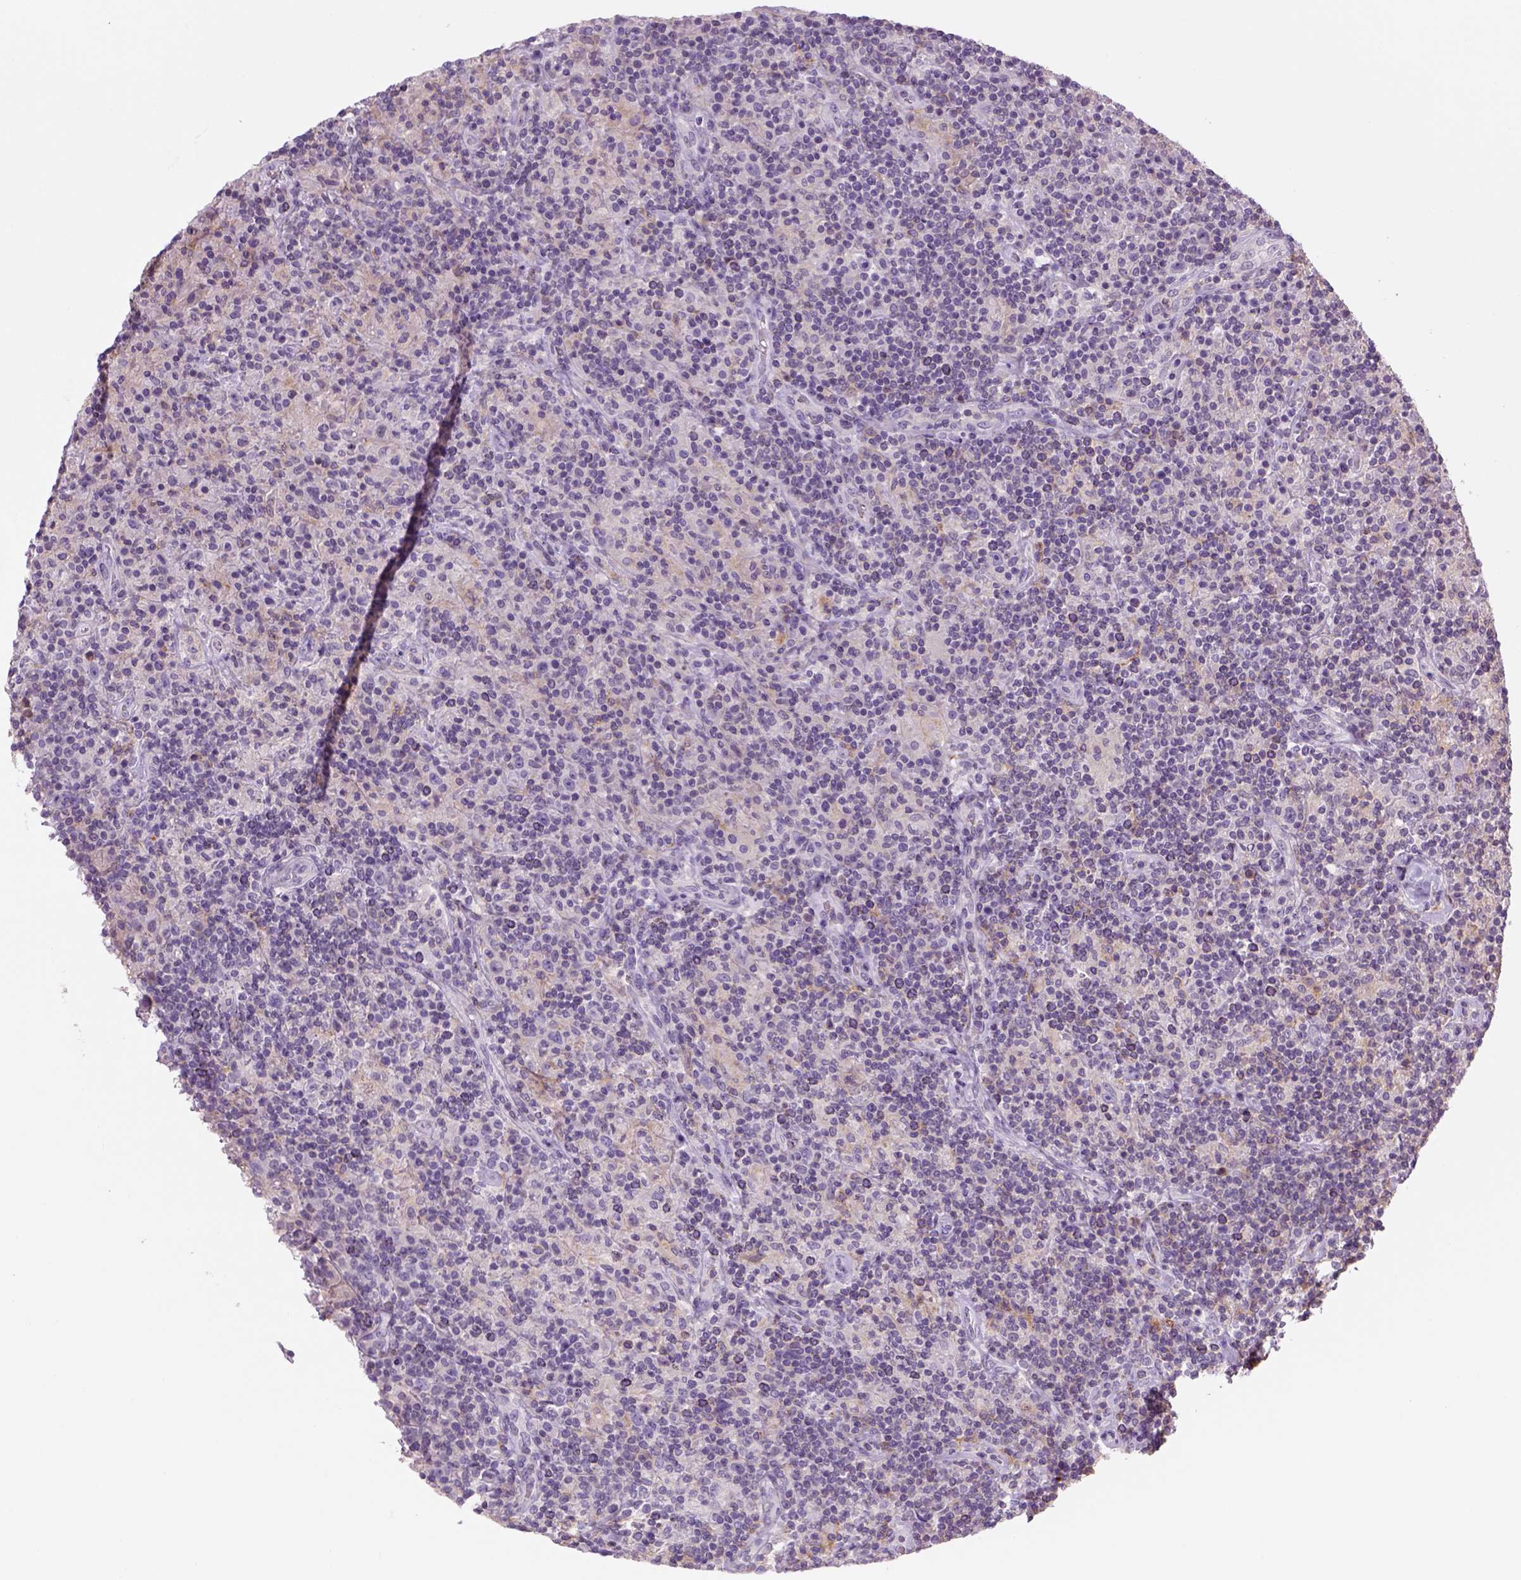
{"staining": {"intensity": "negative", "quantity": "none", "location": "none"}, "tissue": "lymphoma", "cell_type": "Tumor cells", "image_type": "cancer", "snomed": [{"axis": "morphology", "description": "Hodgkin's disease, NOS"}, {"axis": "topography", "description": "Lymph node"}], "caption": "Tumor cells show no significant staining in Hodgkin's disease.", "gene": "GOT1", "patient": {"sex": "male", "age": 70}}